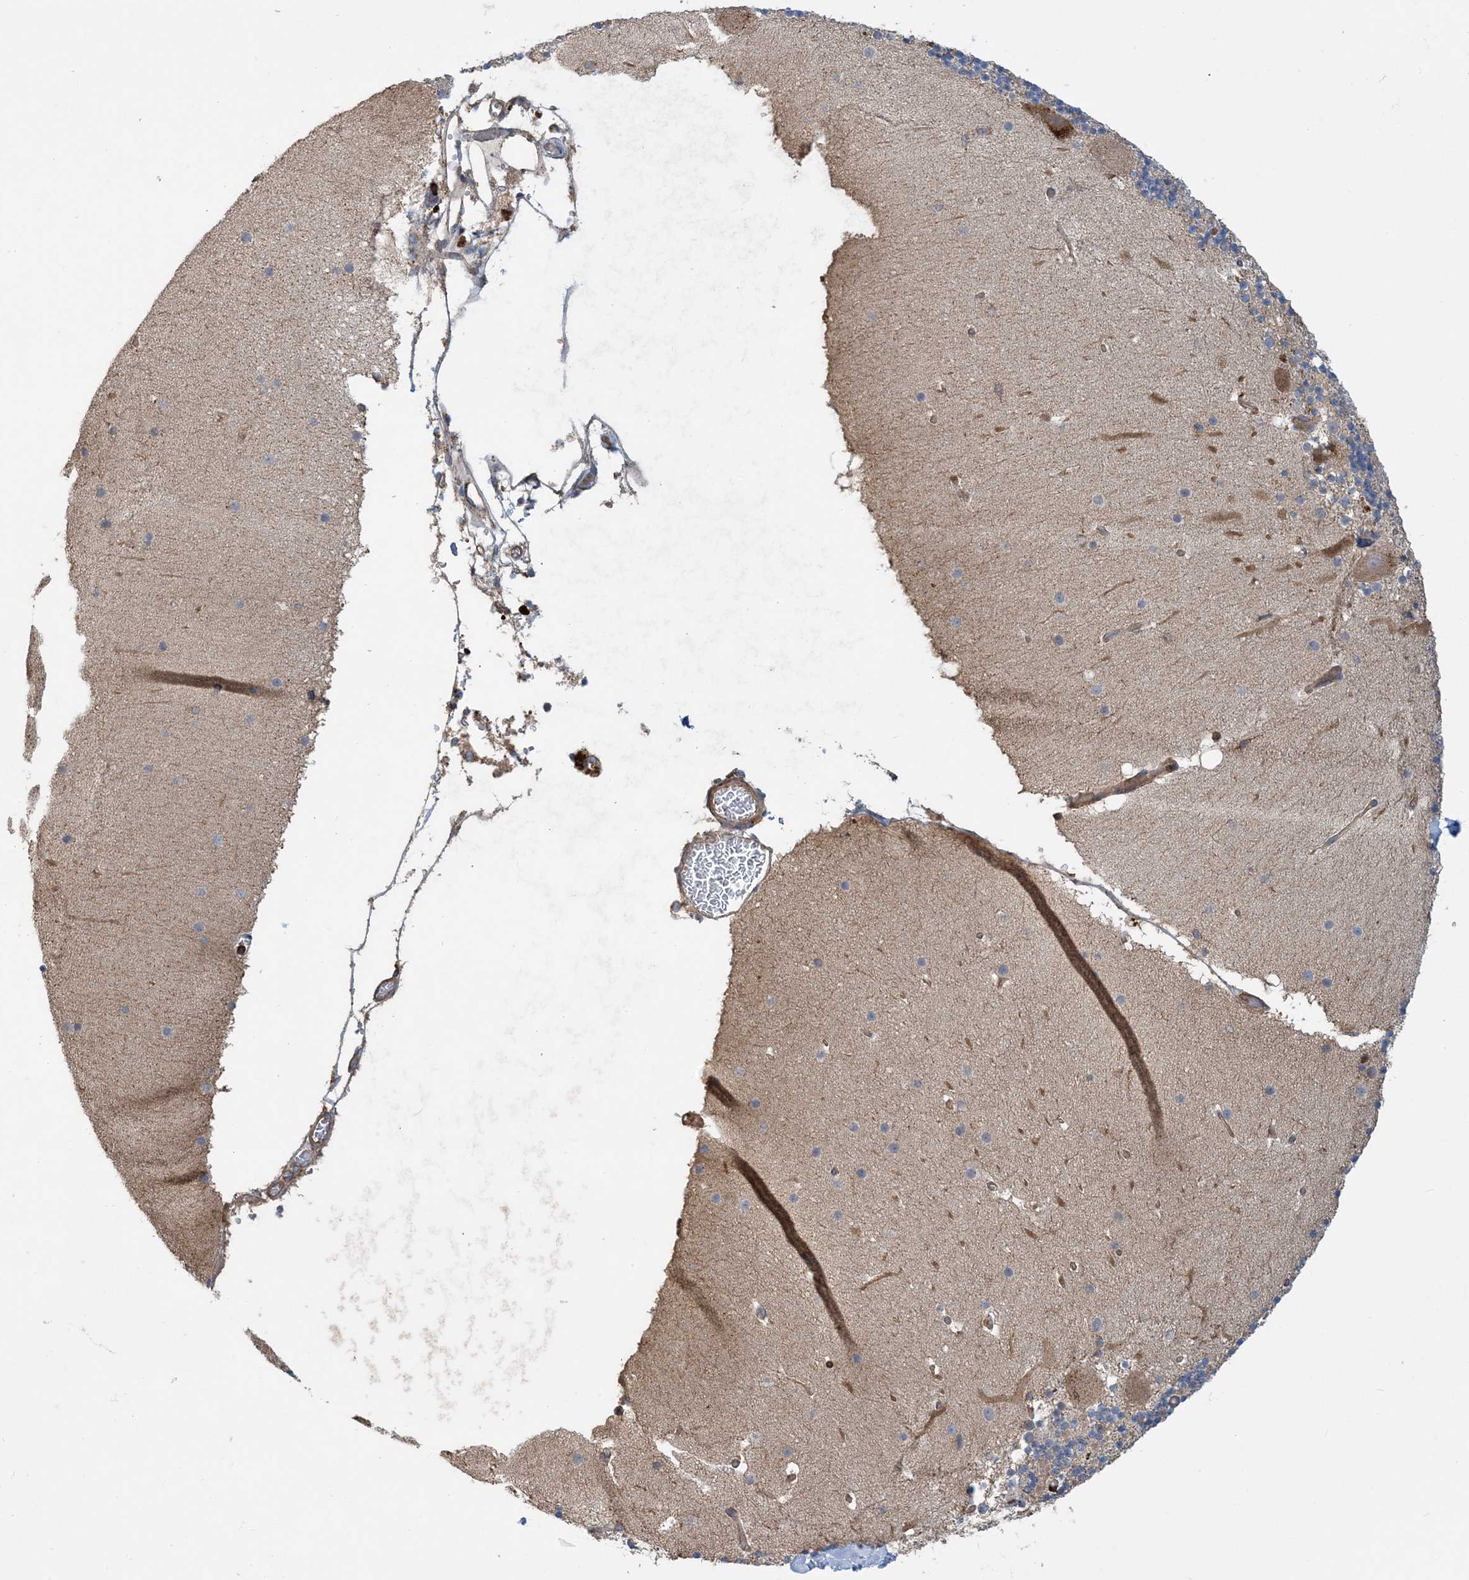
{"staining": {"intensity": "negative", "quantity": "none", "location": "none"}, "tissue": "cerebellum", "cell_type": "Cells in granular layer", "image_type": "normal", "snomed": [{"axis": "morphology", "description": "Normal tissue, NOS"}, {"axis": "topography", "description": "Cerebellum"}], "caption": "This histopathology image is of unremarkable cerebellum stained with IHC to label a protein in brown with the nuclei are counter-stained blue. There is no positivity in cells in granular layer.", "gene": "SFMBT2", "patient": {"sex": "male", "age": 57}}